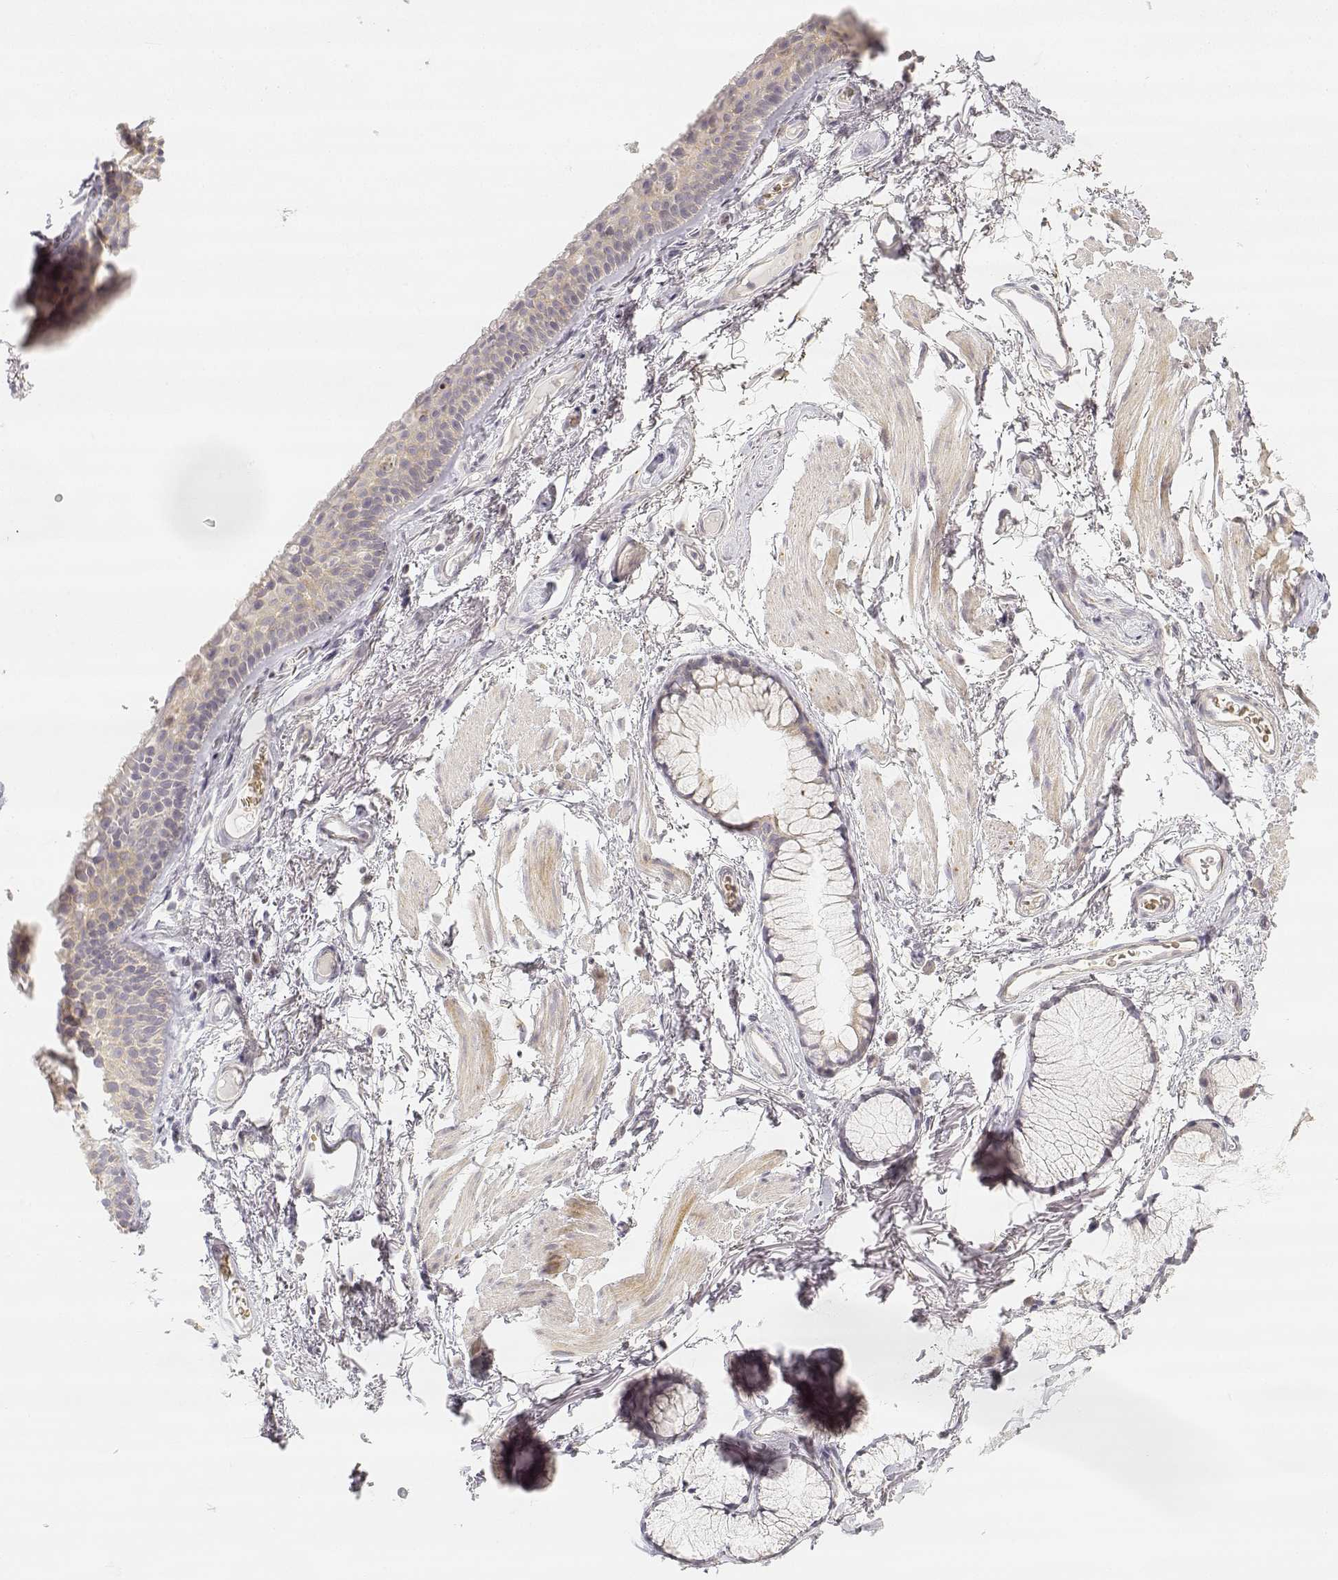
{"staining": {"intensity": "negative", "quantity": "none", "location": "none"}, "tissue": "soft tissue", "cell_type": "Chondrocytes", "image_type": "normal", "snomed": [{"axis": "morphology", "description": "Normal tissue, NOS"}, {"axis": "topography", "description": "Cartilage tissue"}, {"axis": "topography", "description": "Bronchus"}], "caption": "This is an immunohistochemistry photomicrograph of normal human soft tissue. There is no positivity in chondrocytes.", "gene": "GLIPR1L2", "patient": {"sex": "female", "age": 79}}